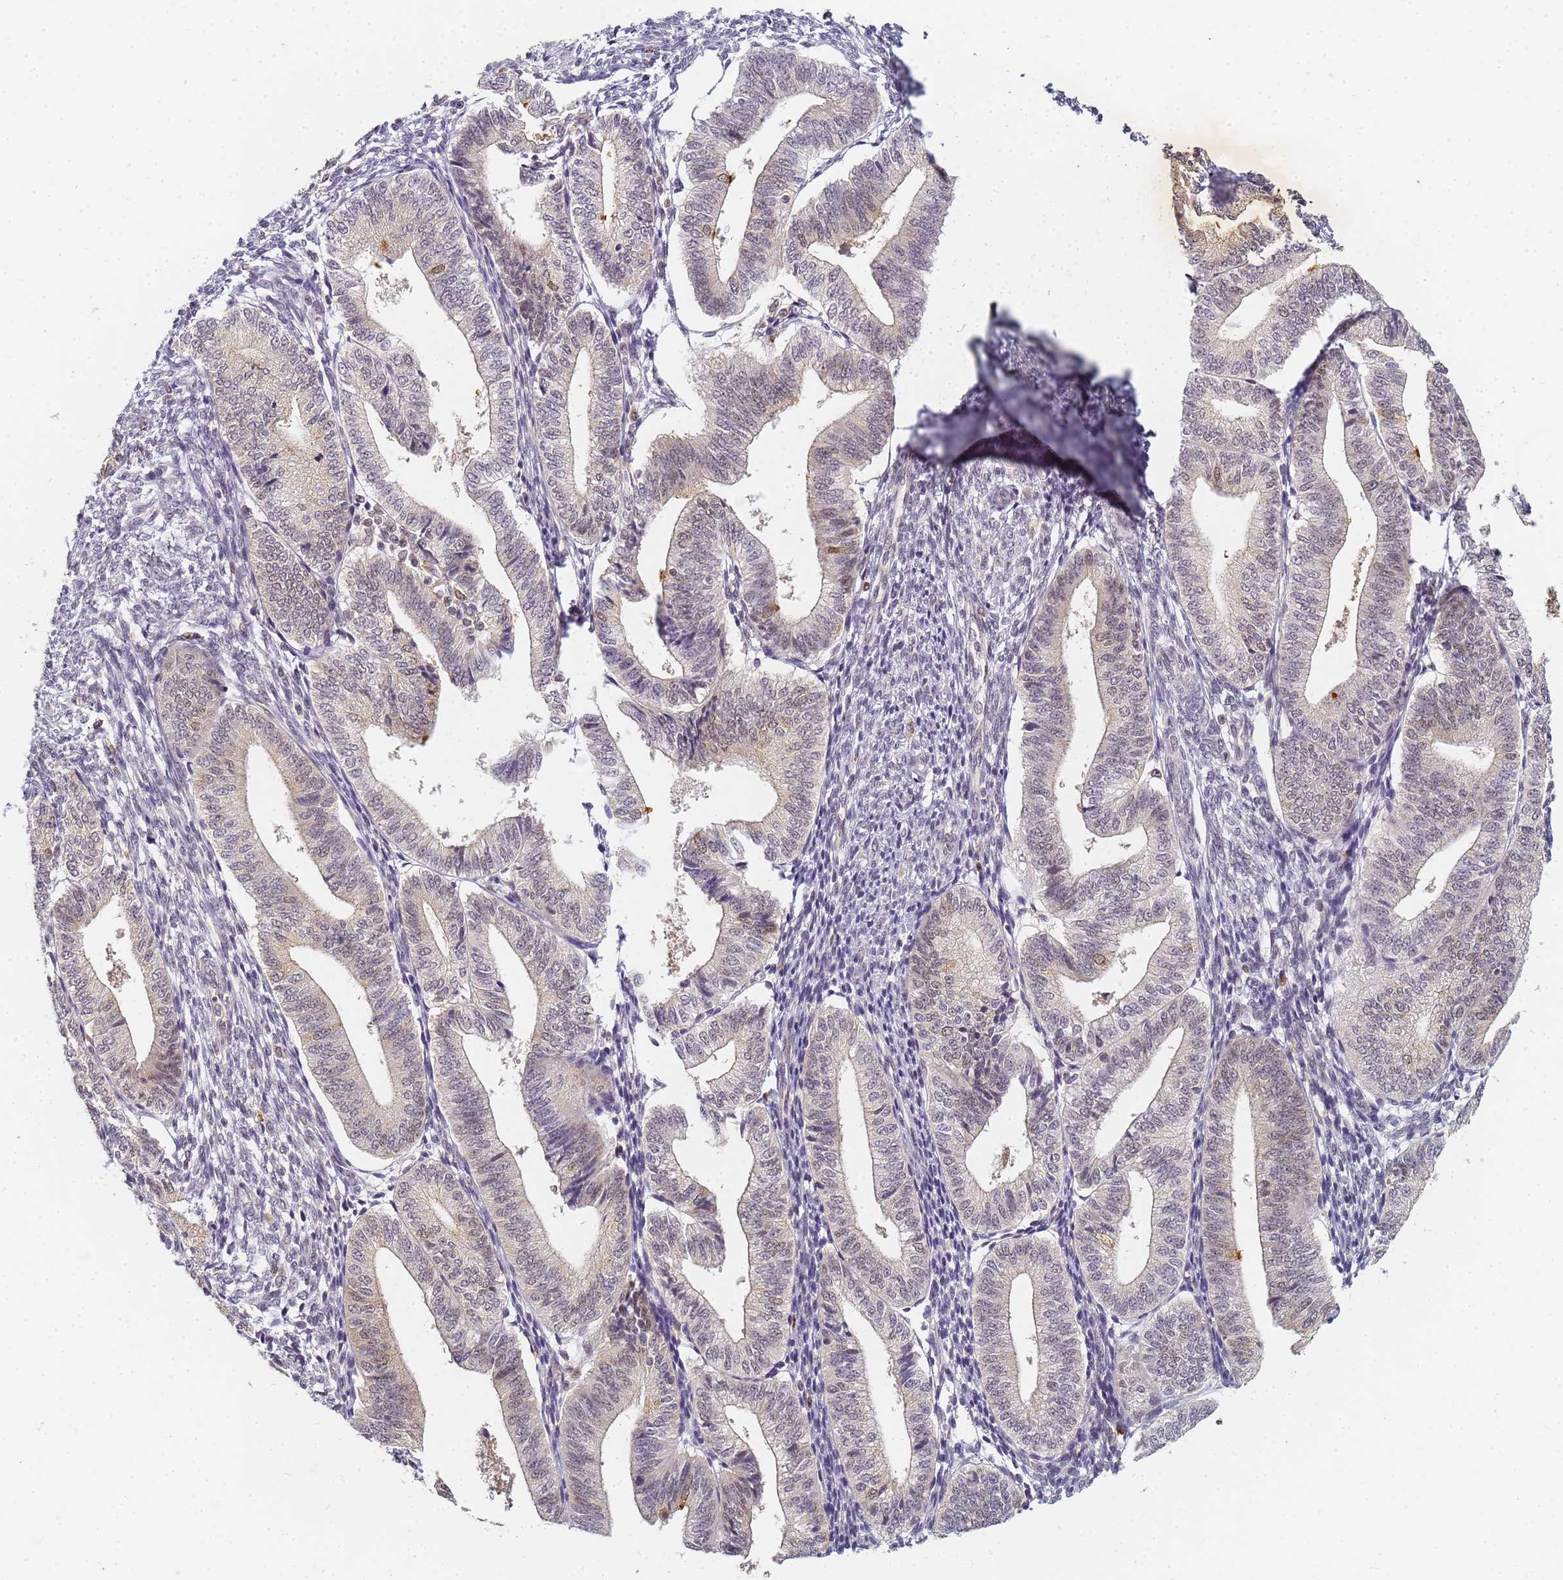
{"staining": {"intensity": "negative", "quantity": "none", "location": "none"}, "tissue": "endometrium", "cell_type": "Cells in endometrial stroma", "image_type": "normal", "snomed": [{"axis": "morphology", "description": "Normal tissue, NOS"}, {"axis": "topography", "description": "Endometrium"}], "caption": "Immunohistochemical staining of normal endometrium shows no significant expression in cells in endometrial stroma.", "gene": "HMCES", "patient": {"sex": "female", "age": 34}}